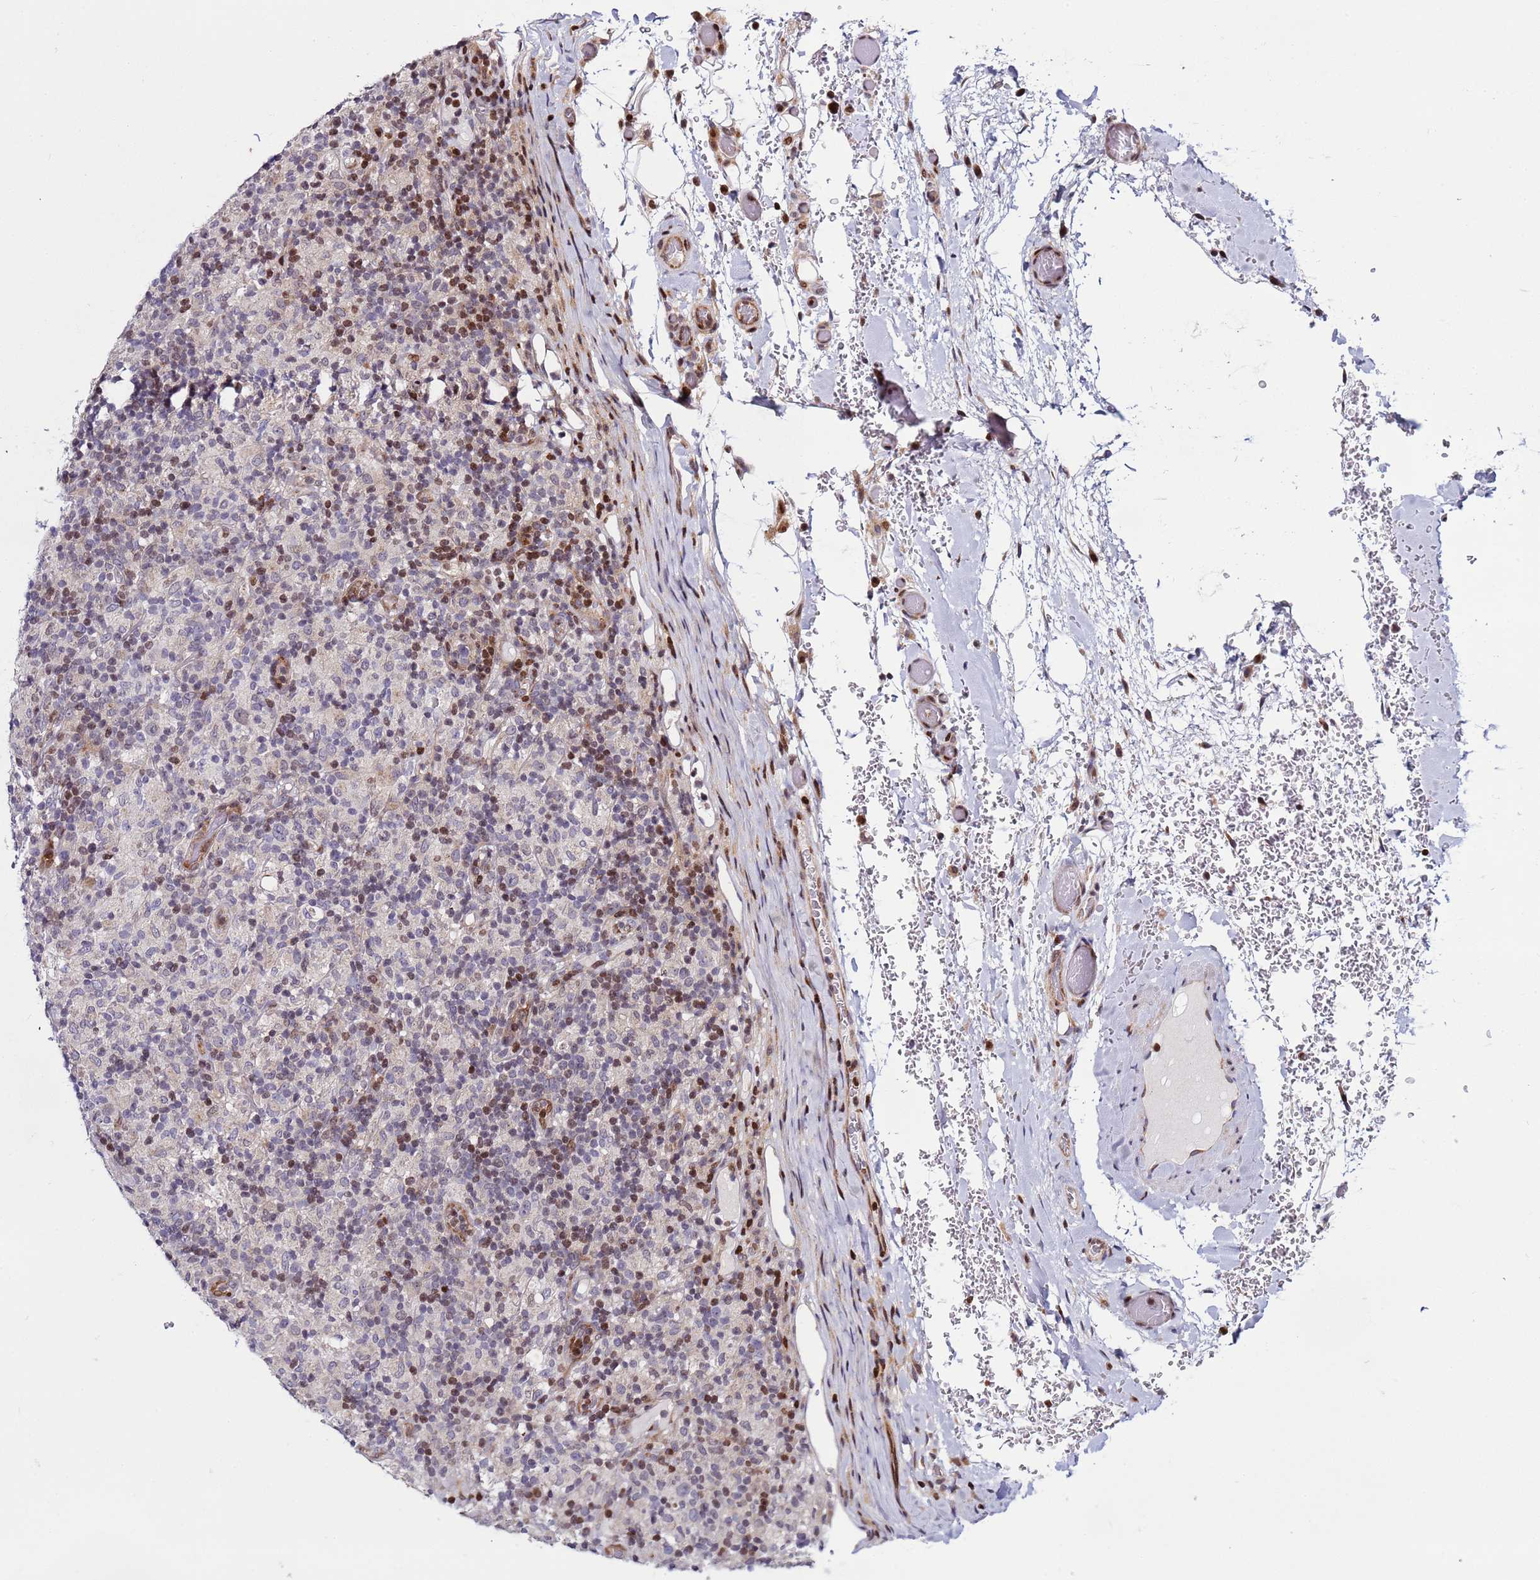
{"staining": {"intensity": "negative", "quantity": "none", "location": "none"}, "tissue": "lymphoma", "cell_type": "Tumor cells", "image_type": "cancer", "snomed": [{"axis": "morphology", "description": "Hodgkin's disease, NOS"}, {"axis": "topography", "description": "Lymph node"}], "caption": "The immunohistochemistry photomicrograph has no significant staining in tumor cells of lymphoma tissue. Nuclei are stained in blue.", "gene": "WBP11", "patient": {"sex": "male", "age": 70}}